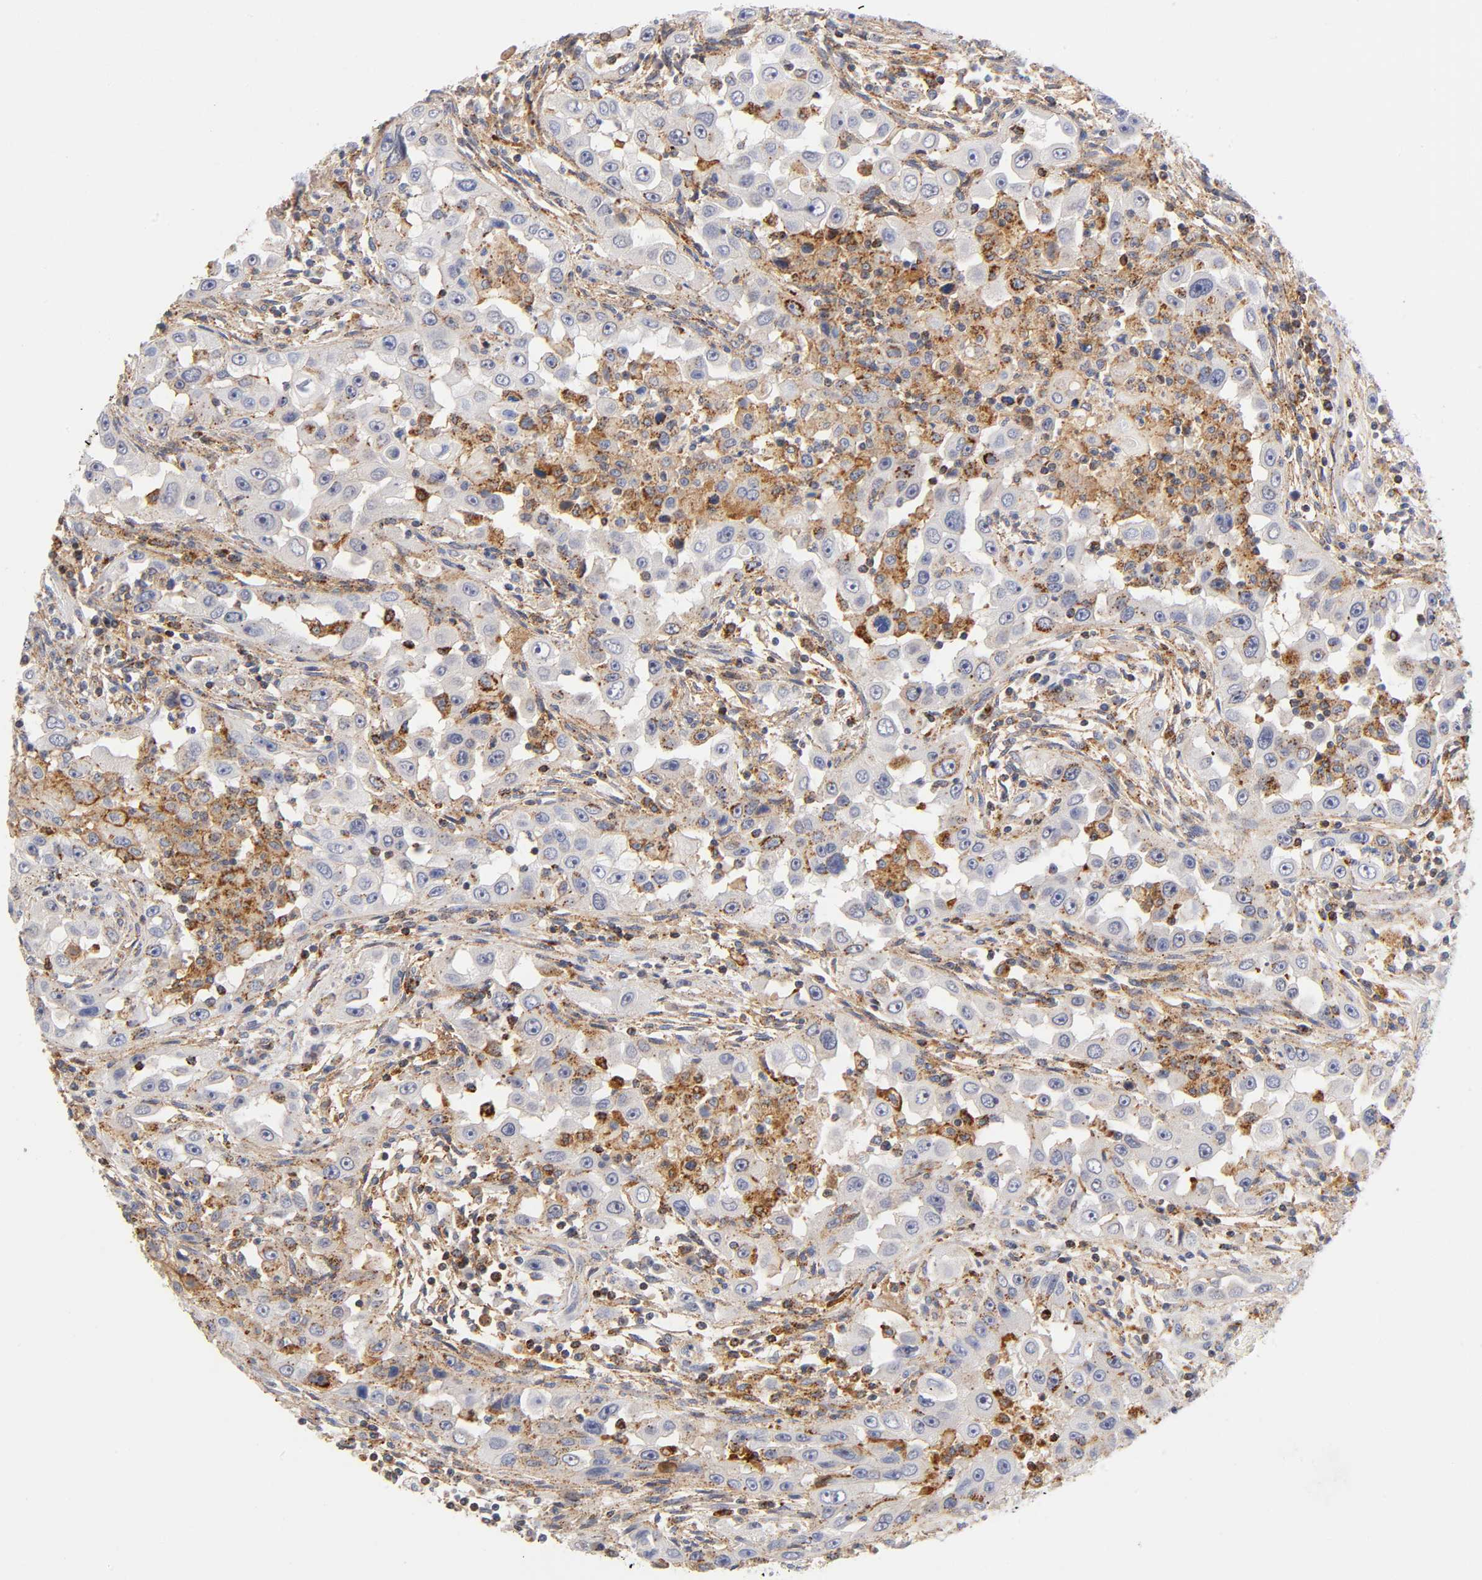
{"staining": {"intensity": "moderate", "quantity": "25%-75%", "location": "cytoplasmic/membranous"}, "tissue": "head and neck cancer", "cell_type": "Tumor cells", "image_type": "cancer", "snomed": [{"axis": "morphology", "description": "Carcinoma, NOS"}, {"axis": "topography", "description": "Head-Neck"}], "caption": "Protein staining reveals moderate cytoplasmic/membranous expression in approximately 25%-75% of tumor cells in carcinoma (head and neck).", "gene": "ANXA7", "patient": {"sex": "male", "age": 87}}